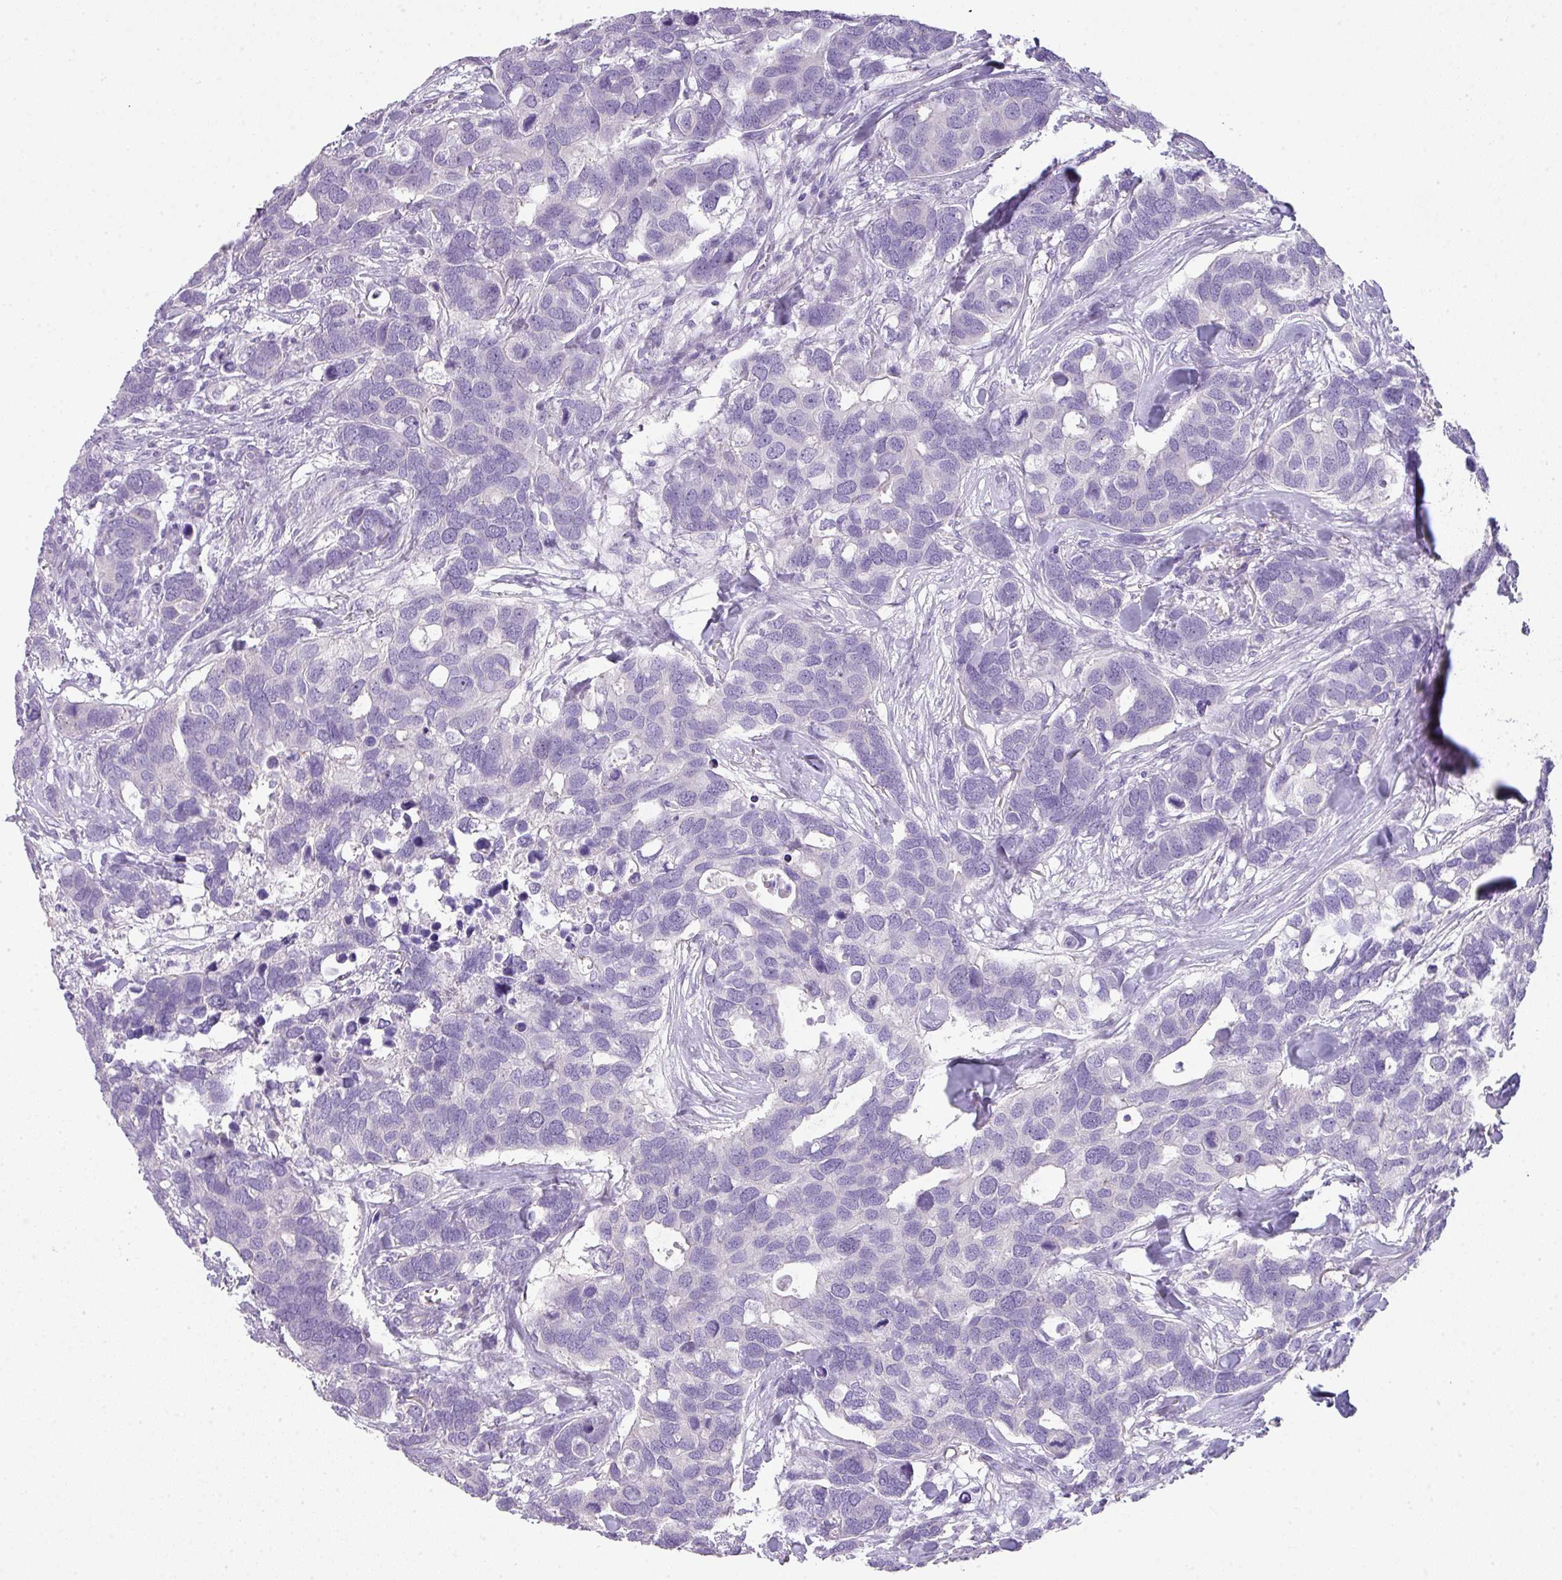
{"staining": {"intensity": "negative", "quantity": "none", "location": "none"}, "tissue": "breast cancer", "cell_type": "Tumor cells", "image_type": "cancer", "snomed": [{"axis": "morphology", "description": "Duct carcinoma"}, {"axis": "topography", "description": "Breast"}], "caption": "High power microscopy image of an immunohistochemistry micrograph of breast cancer (invasive ductal carcinoma), revealing no significant expression in tumor cells. (Immunohistochemistry (ihc), brightfield microscopy, high magnification).", "gene": "GLI4", "patient": {"sex": "female", "age": 83}}